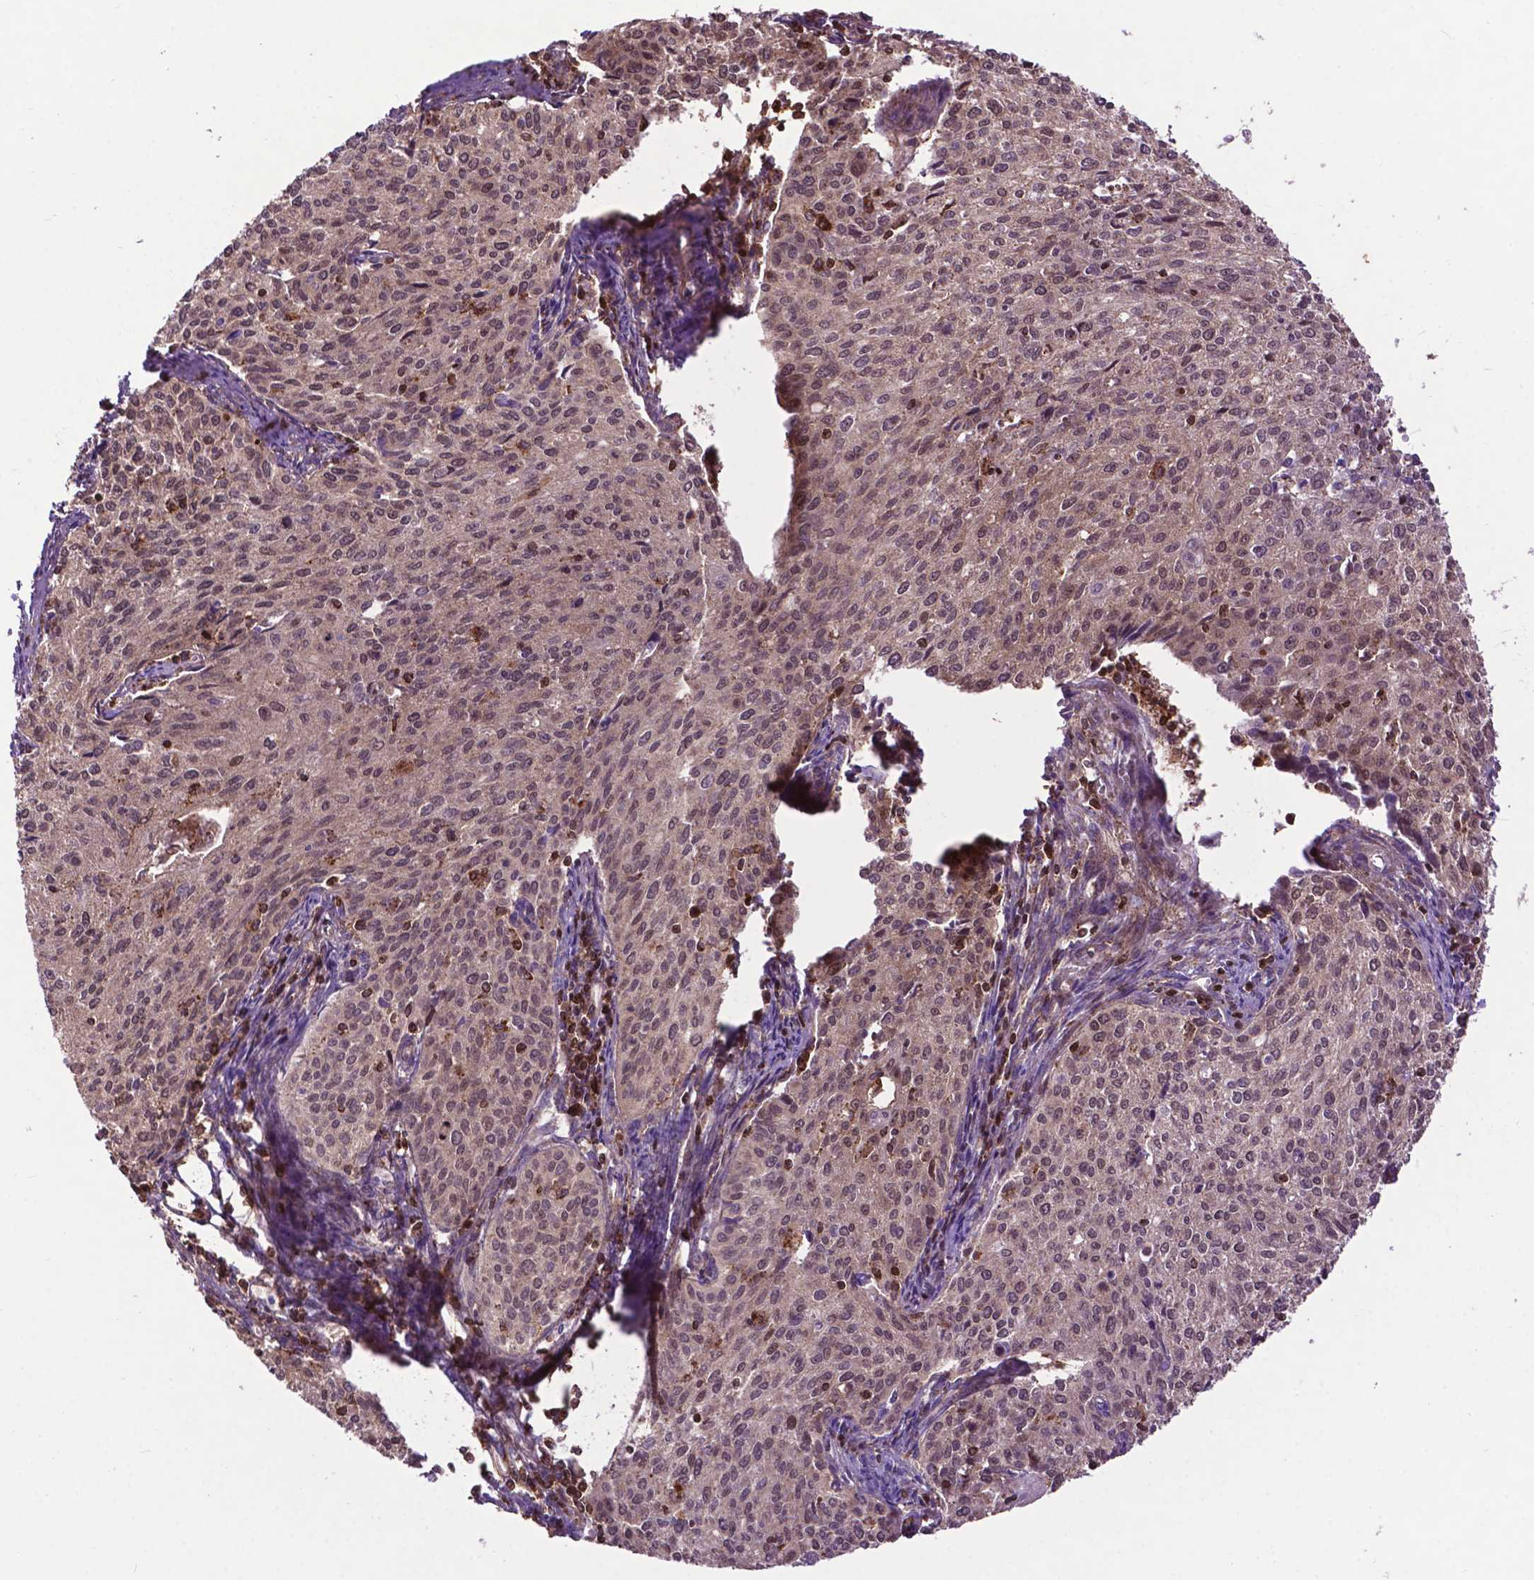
{"staining": {"intensity": "moderate", "quantity": ">75%", "location": "cytoplasmic/membranous"}, "tissue": "cervical cancer", "cell_type": "Tumor cells", "image_type": "cancer", "snomed": [{"axis": "morphology", "description": "Squamous cell carcinoma, NOS"}, {"axis": "topography", "description": "Cervix"}], "caption": "Moderate cytoplasmic/membranous expression is seen in about >75% of tumor cells in cervical cancer (squamous cell carcinoma). Nuclei are stained in blue.", "gene": "CHMP4A", "patient": {"sex": "female", "age": 38}}